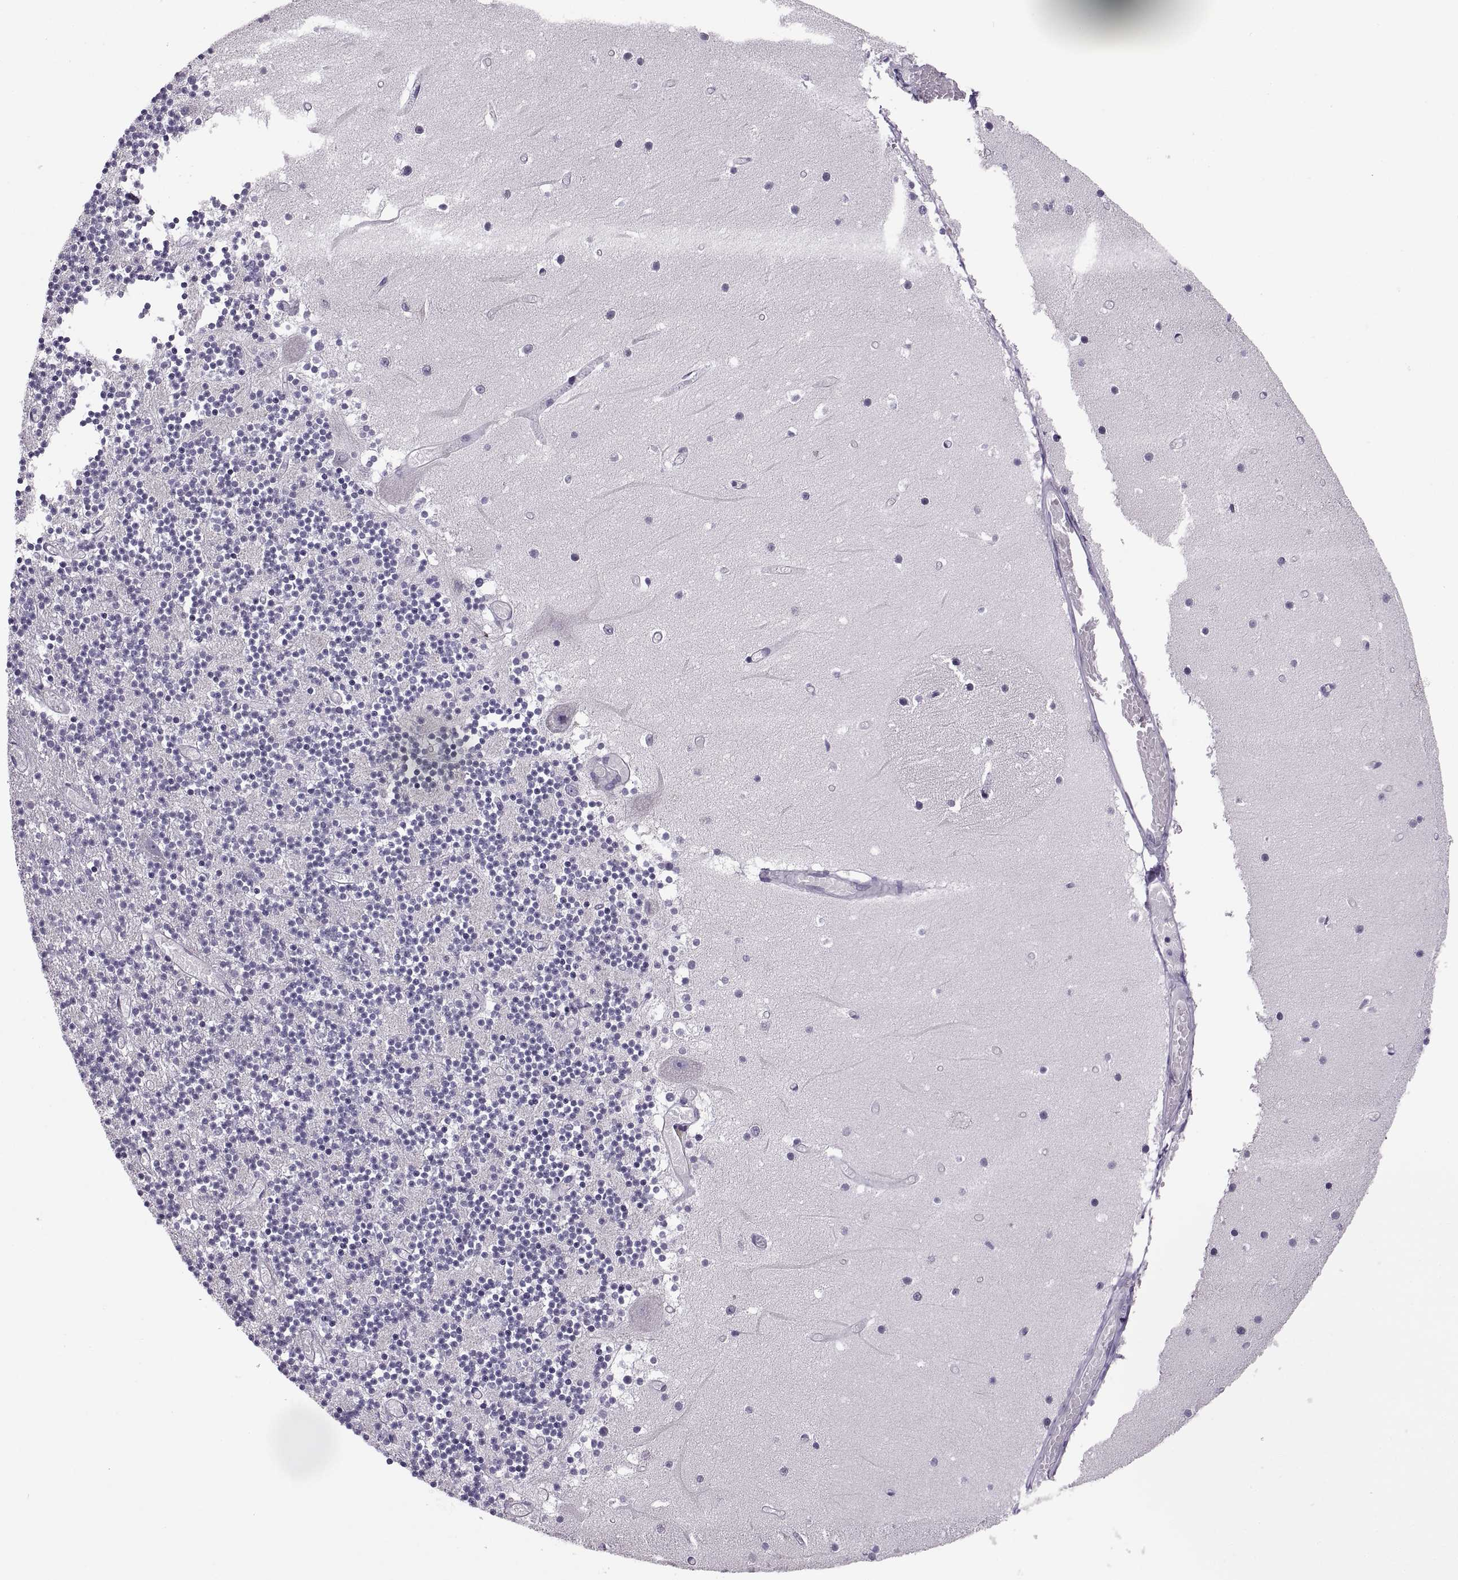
{"staining": {"intensity": "negative", "quantity": "none", "location": "none"}, "tissue": "cerebellum", "cell_type": "Cells in granular layer", "image_type": "normal", "snomed": [{"axis": "morphology", "description": "Normal tissue, NOS"}, {"axis": "topography", "description": "Cerebellum"}], "caption": "The histopathology image shows no staining of cells in granular layer in normal cerebellum.", "gene": "ADH6", "patient": {"sex": "female", "age": 28}}